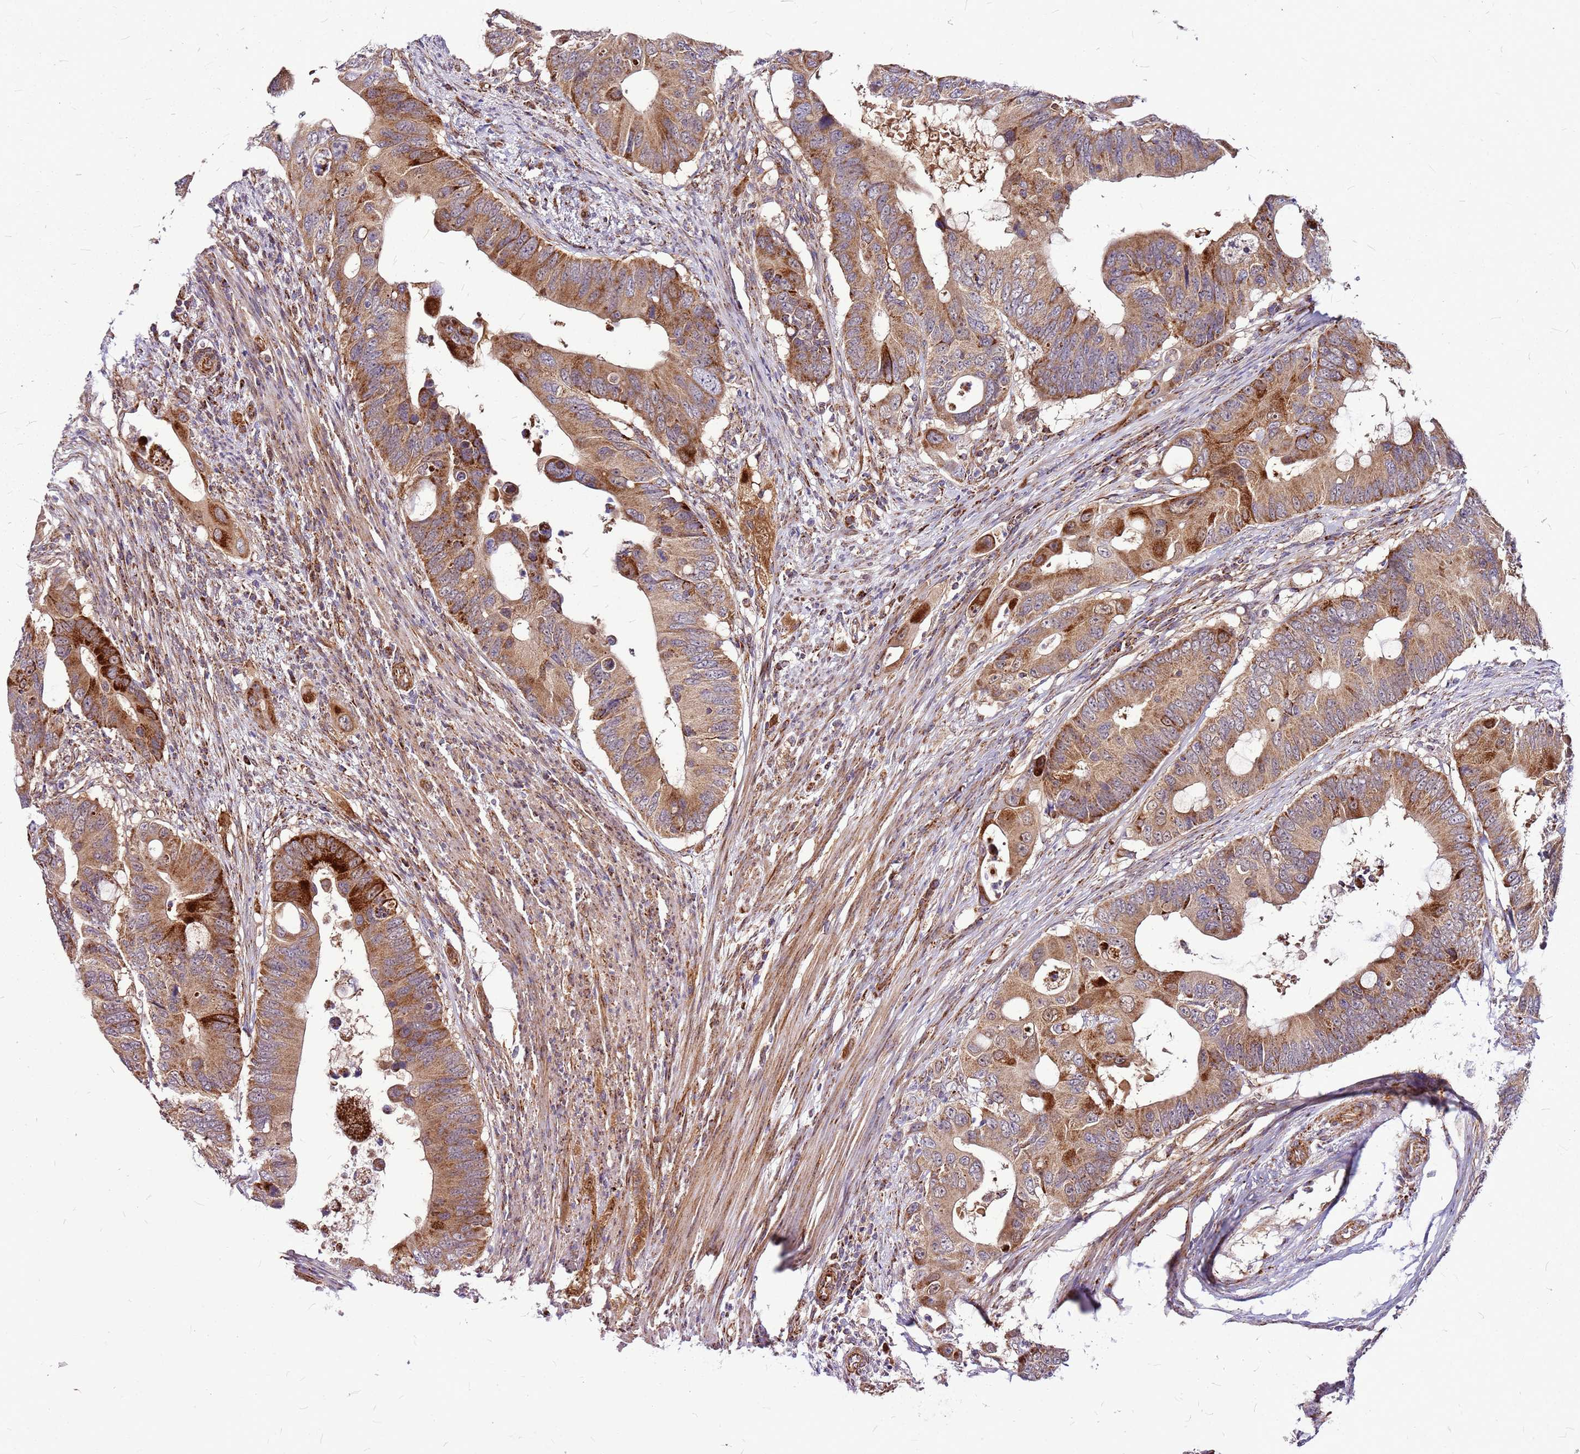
{"staining": {"intensity": "moderate", "quantity": ">75%", "location": "cytoplasmic/membranous"}, "tissue": "colorectal cancer", "cell_type": "Tumor cells", "image_type": "cancer", "snomed": [{"axis": "morphology", "description": "Adenocarcinoma, NOS"}, {"axis": "topography", "description": "Colon"}], "caption": "Immunohistochemical staining of human colorectal adenocarcinoma displays medium levels of moderate cytoplasmic/membranous positivity in about >75% of tumor cells.", "gene": "OR51T1", "patient": {"sex": "male", "age": 71}}